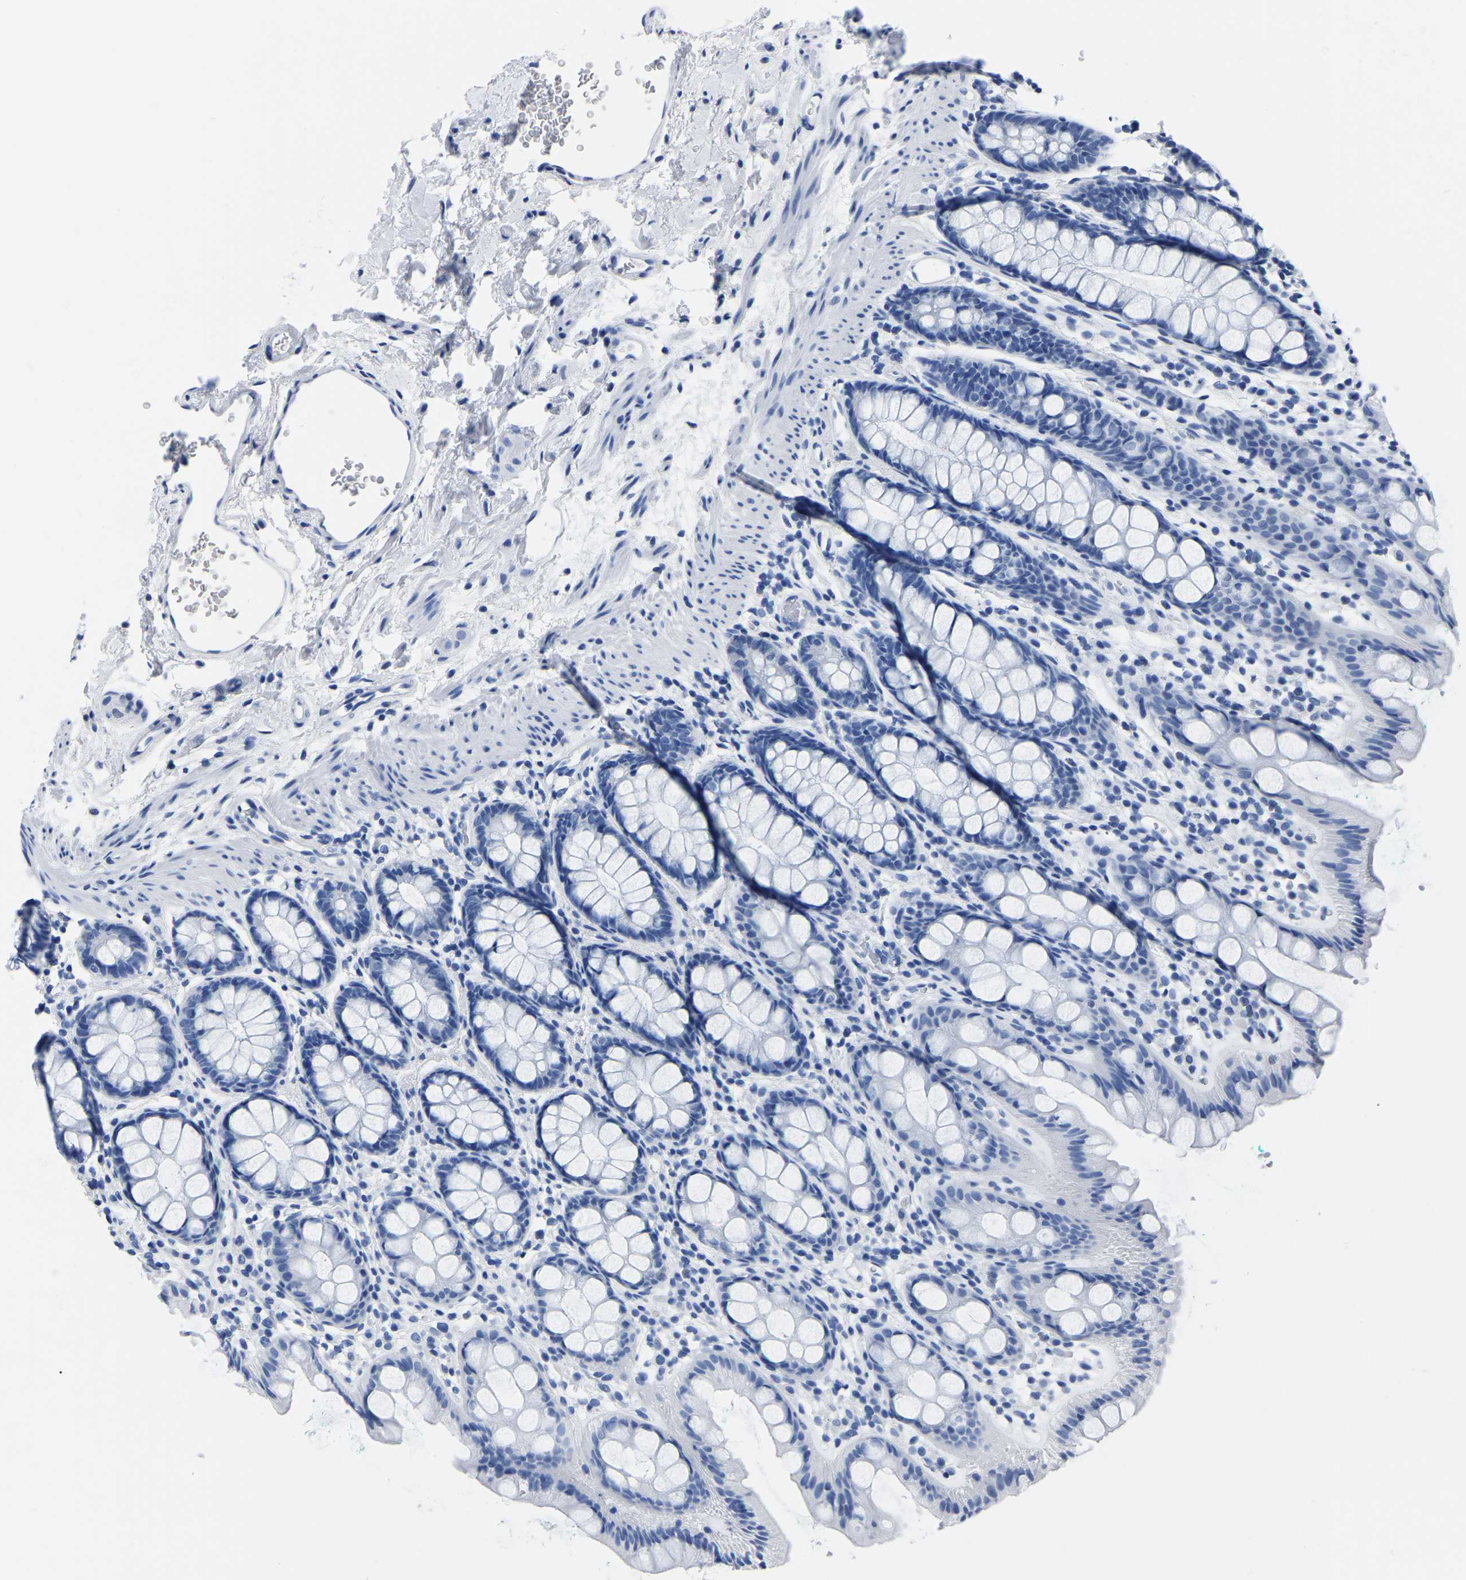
{"staining": {"intensity": "negative", "quantity": "none", "location": "none"}, "tissue": "rectum", "cell_type": "Glandular cells", "image_type": "normal", "snomed": [{"axis": "morphology", "description": "Normal tissue, NOS"}, {"axis": "topography", "description": "Rectum"}], "caption": "This is an IHC histopathology image of normal rectum. There is no expression in glandular cells.", "gene": "IMPG2", "patient": {"sex": "female", "age": 65}}